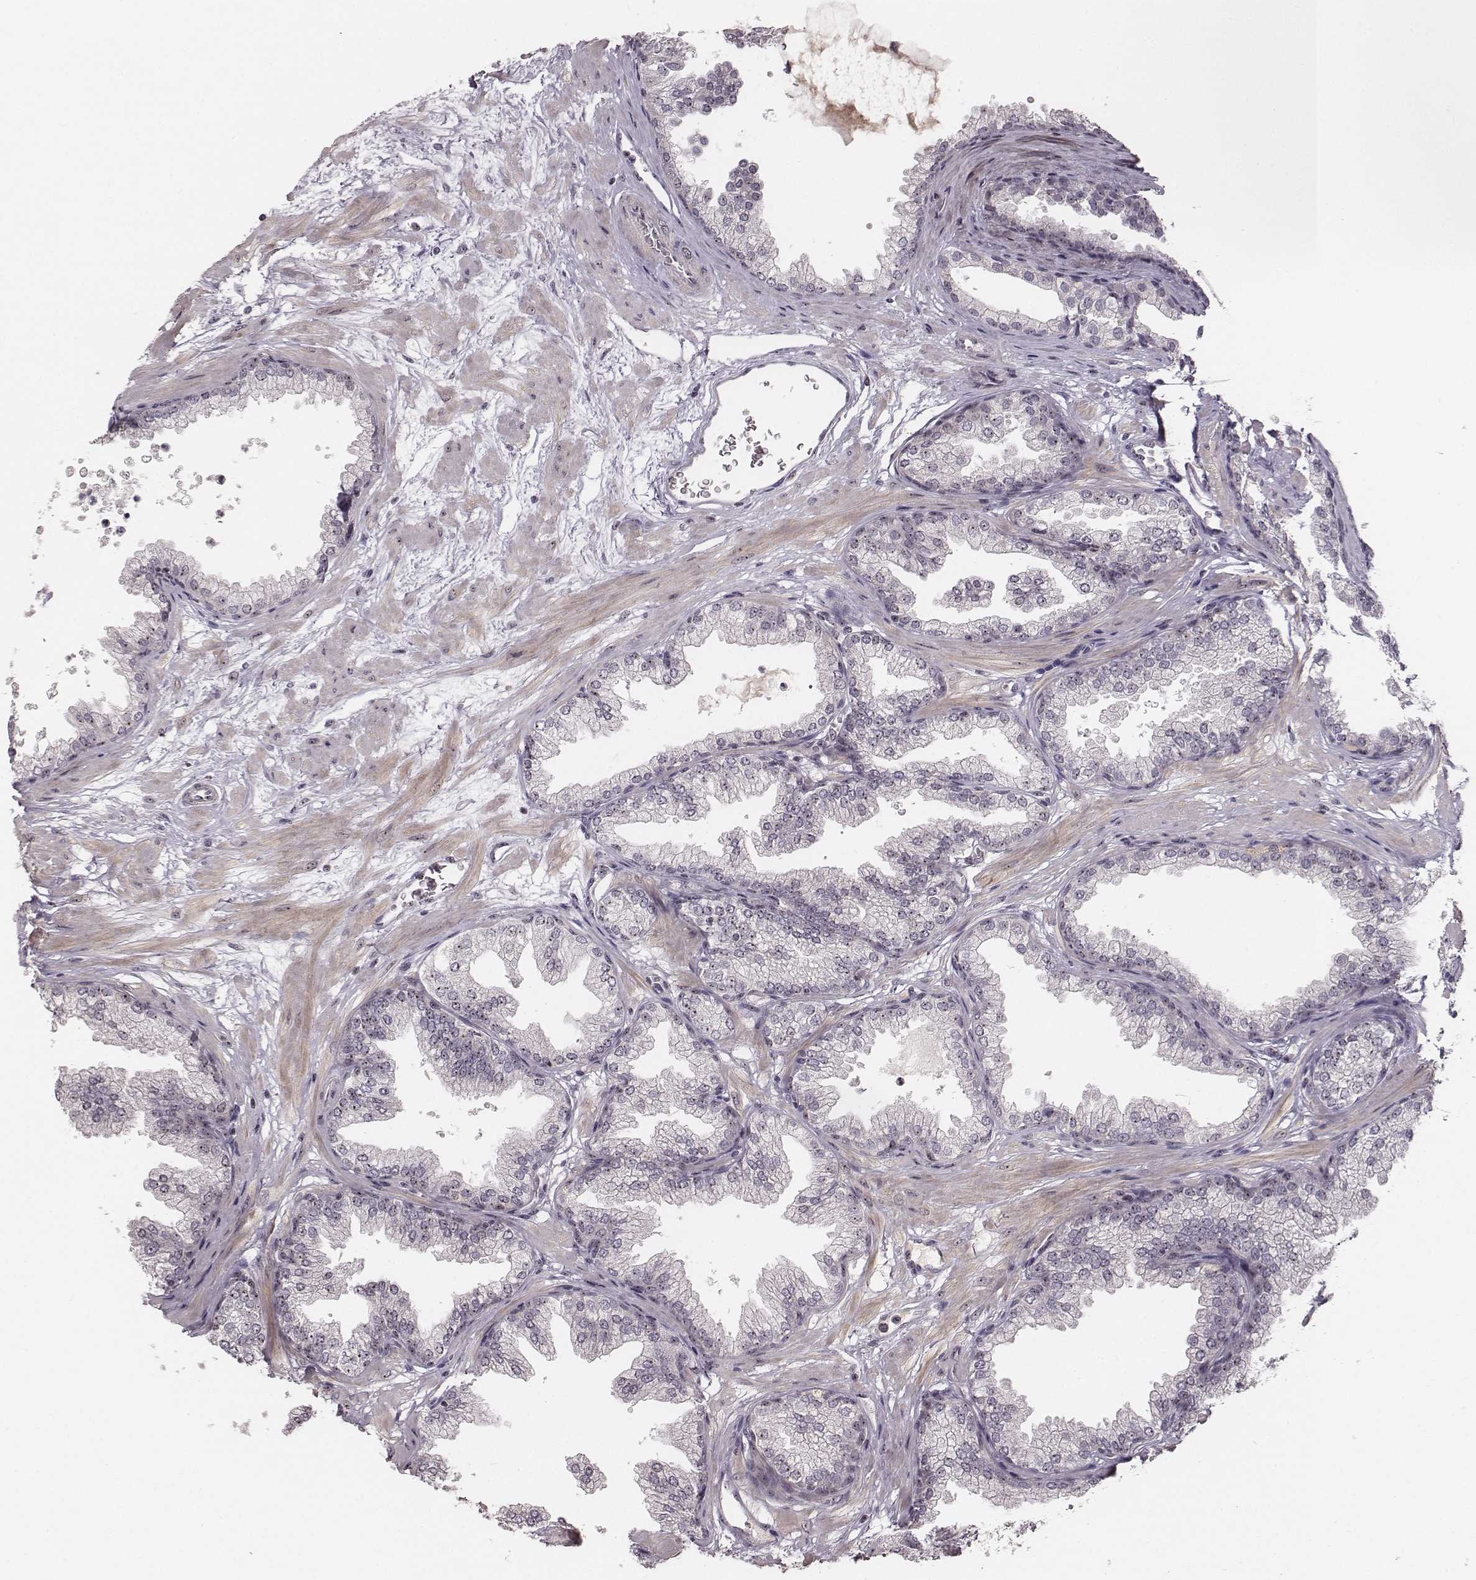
{"staining": {"intensity": "weak", "quantity": ">75%", "location": "nuclear"}, "tissue": "prostate", "cell_type": "Glandular cells", "image_type": "normal", "snomed": [{"axis": "morphology", "description": "Normal tissue, NOS"}, {"axis": "topography", "description": "Prostate"}], "caption": "A photomicrograph showing weak nuclear positivity in about >75% of glandular cells in normal prostate, as visualized by brown immunohistochemical staining.", "gene": "NOP56", "patient": {"sex": "male", "age": 37}}